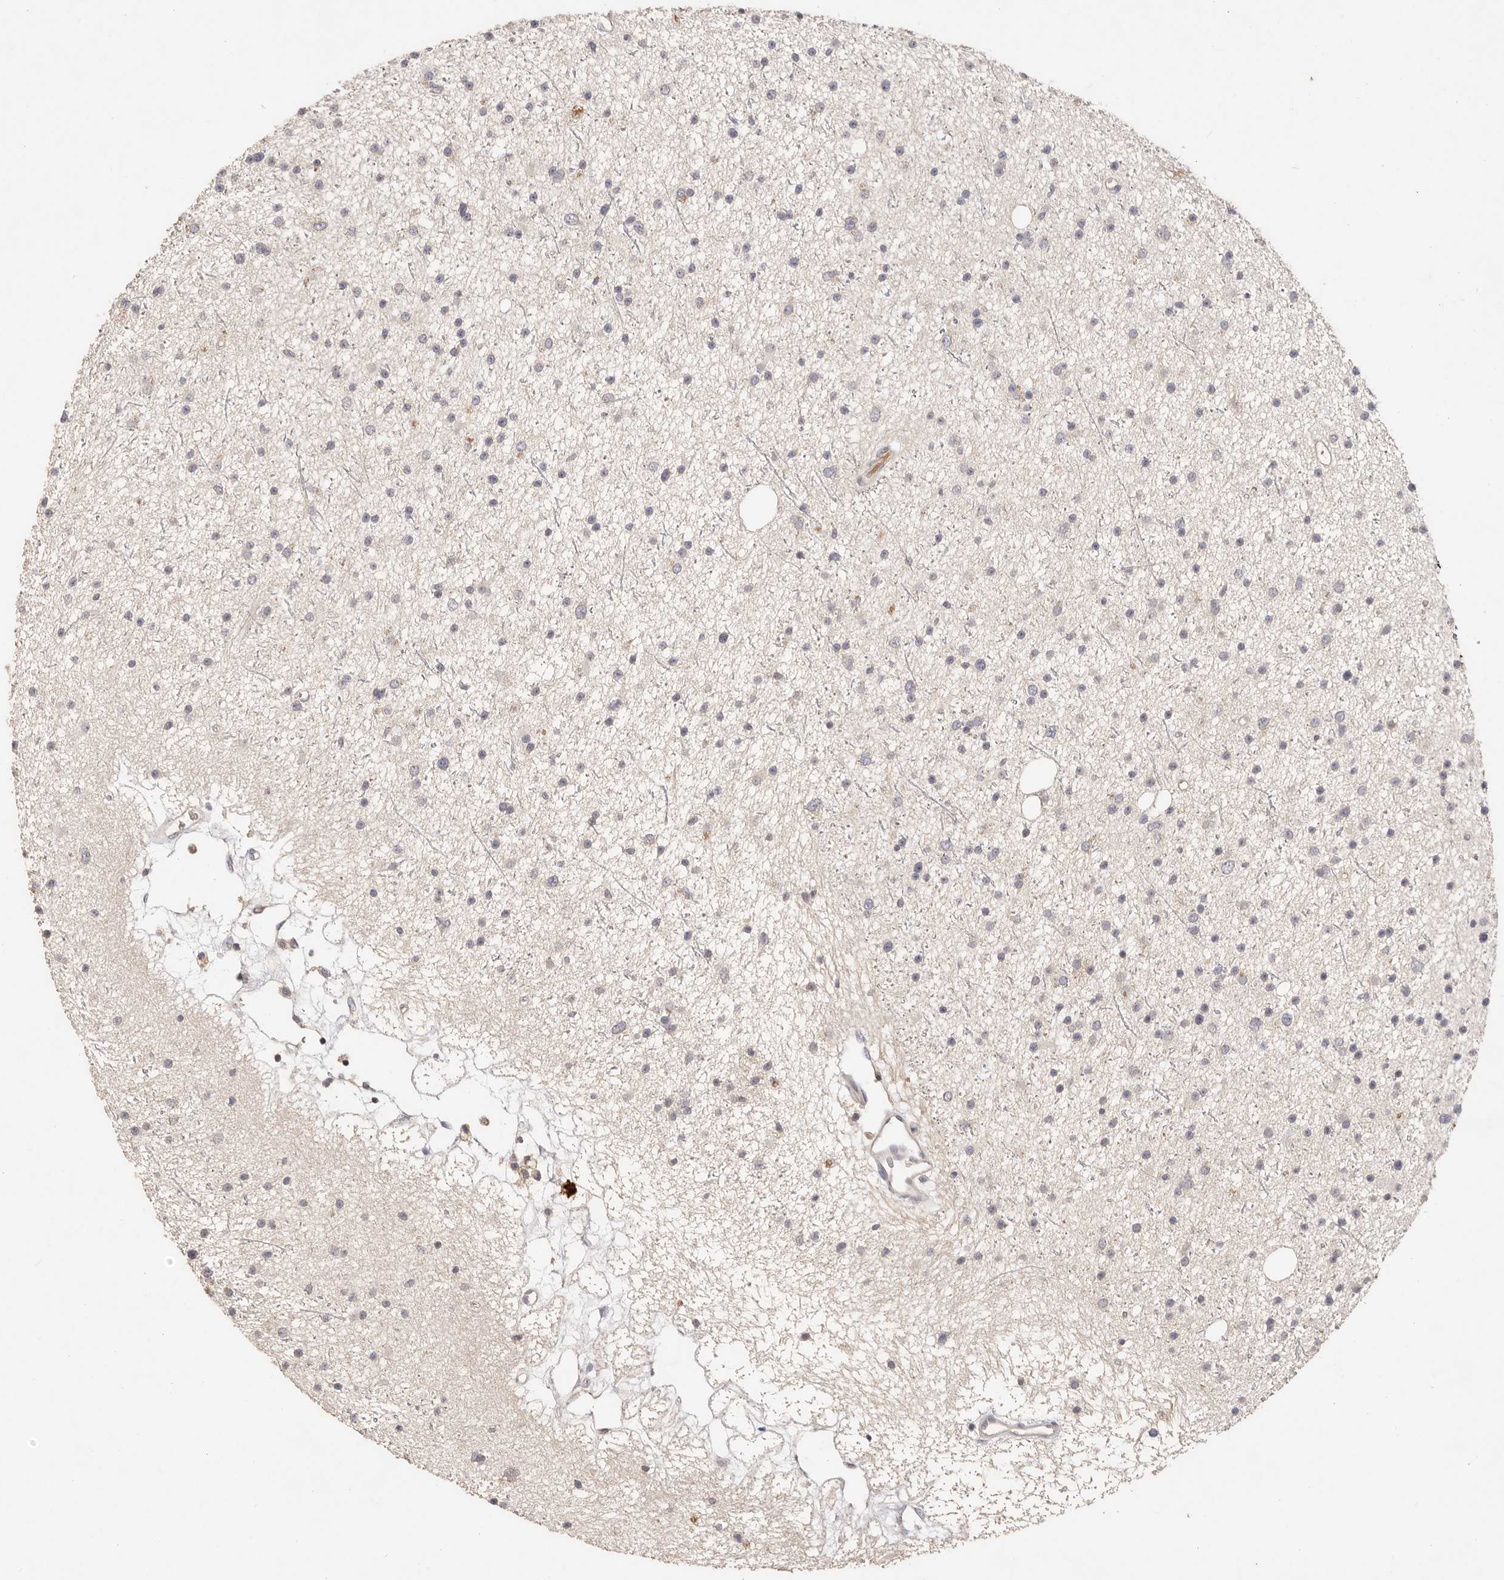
{"staining": {"intensity": "weak", "quantity": "<25%", "location": "cytoplasmic/membranous"}, "tissue": "glioma", "cell_type": "Tumor cells", "image_type": "cancer", "snomed": [{"axis": "morphology", "description": "Glioma, malignant, Low grade"}, {"axis": "topography", "description": "Cerebral cortex"}], "caption": "Glioma was stained to show a protein in brown. There is no significant expression in tumor cells.", "gene": "CXADR", "patient": {"sex": "female", "age": 39}}